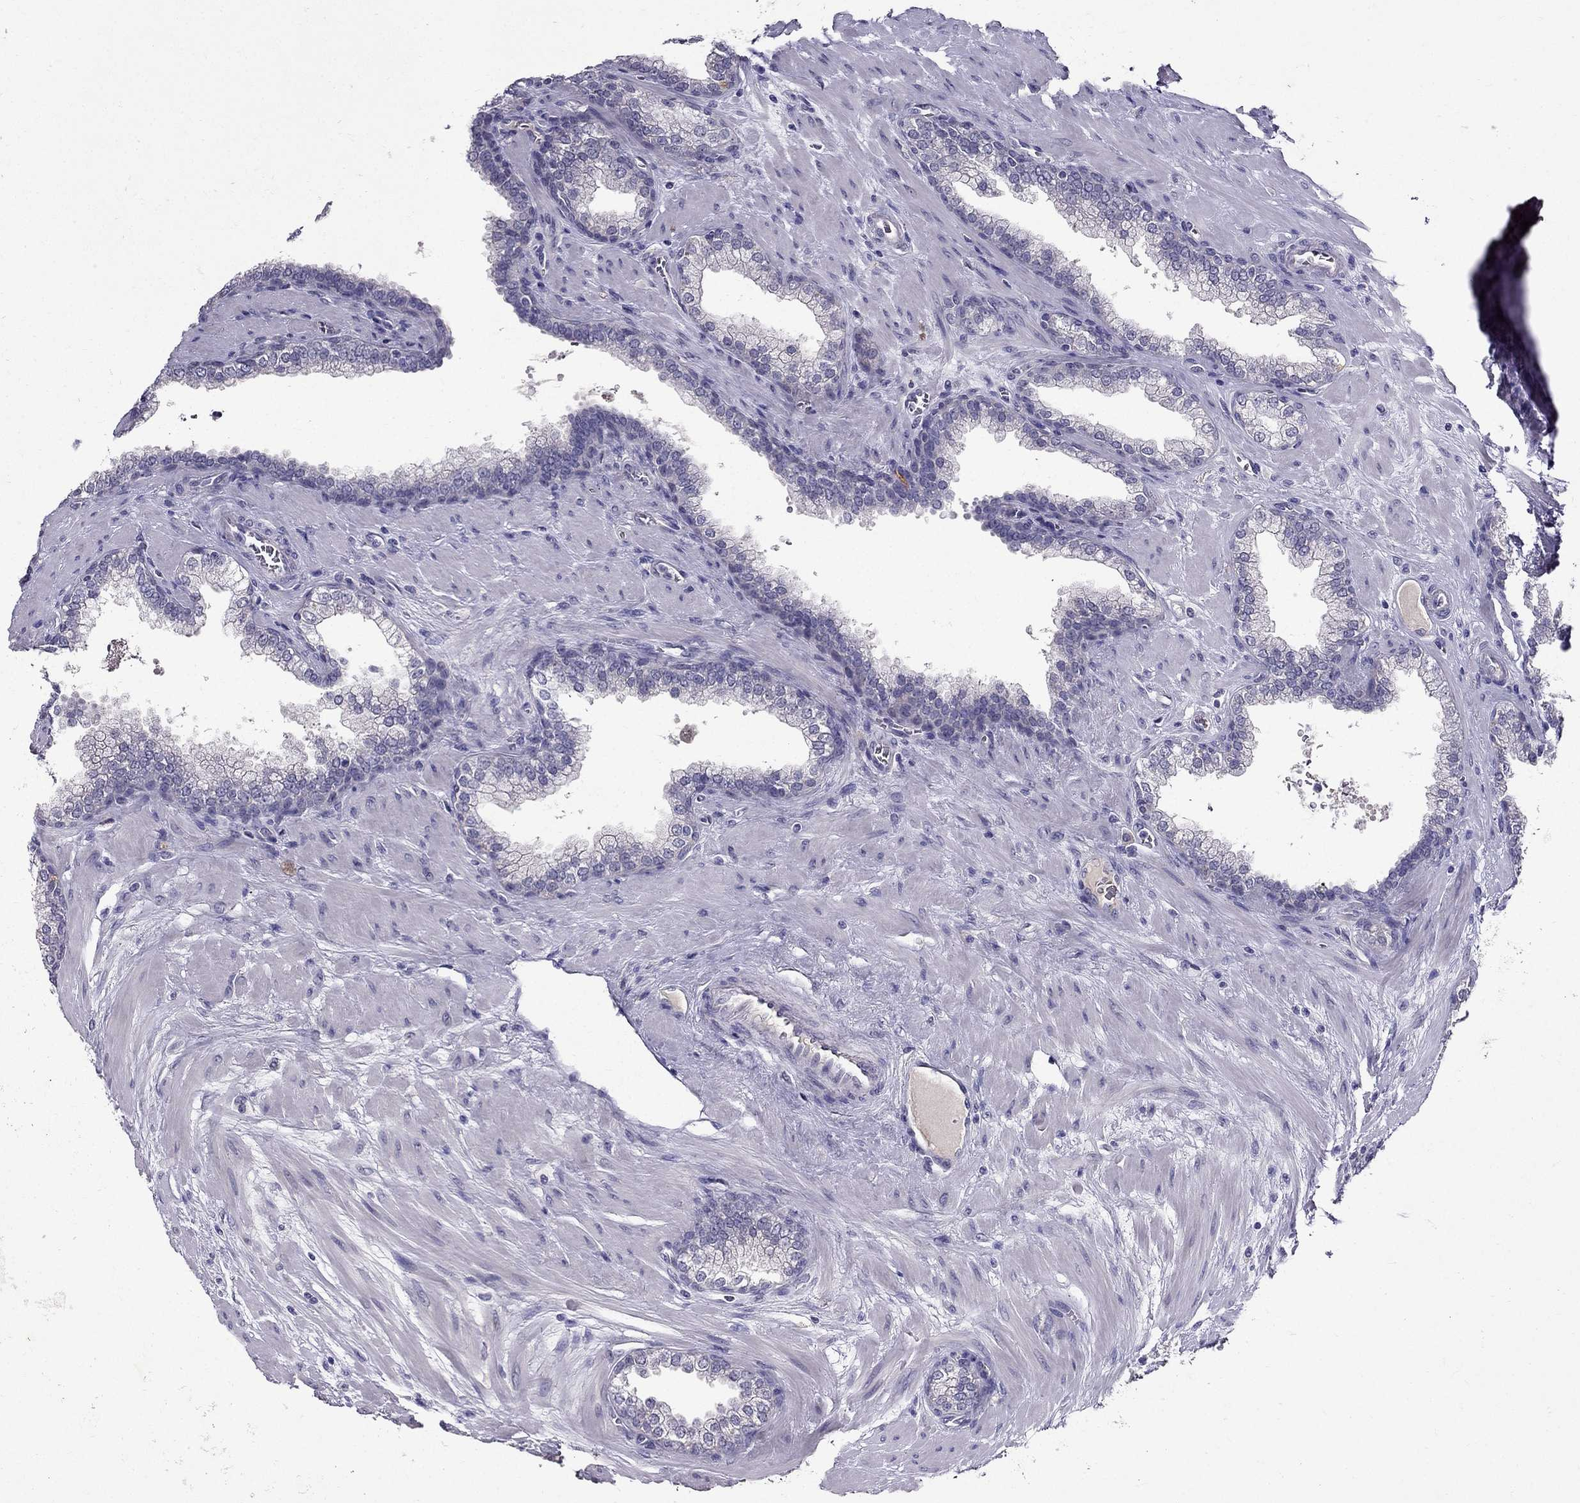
{"staining": {"intensity": "negative", "quantity": "none", "location": "none"}, "tissue": "prostate cancer", "cell_type": "Tumor cells", "image_type": "cancer", "snomed": [{"axis": "morphology", "description": "Adenocarcinoma, NOS"}, {"axis": "topography", "description": "Prostate"}], "caption": "Tumor cells are negative for protein expression in human prostate cancer. The staining was performed using DAB (3,3'-diaminobenzidine) to visualize the protein expression in brown, while the nuclei were stained in blue with hematoxylin (Magnification: 20x).", "gene": "DUSP15", "patient": {"sex": "male", "age": 67}}